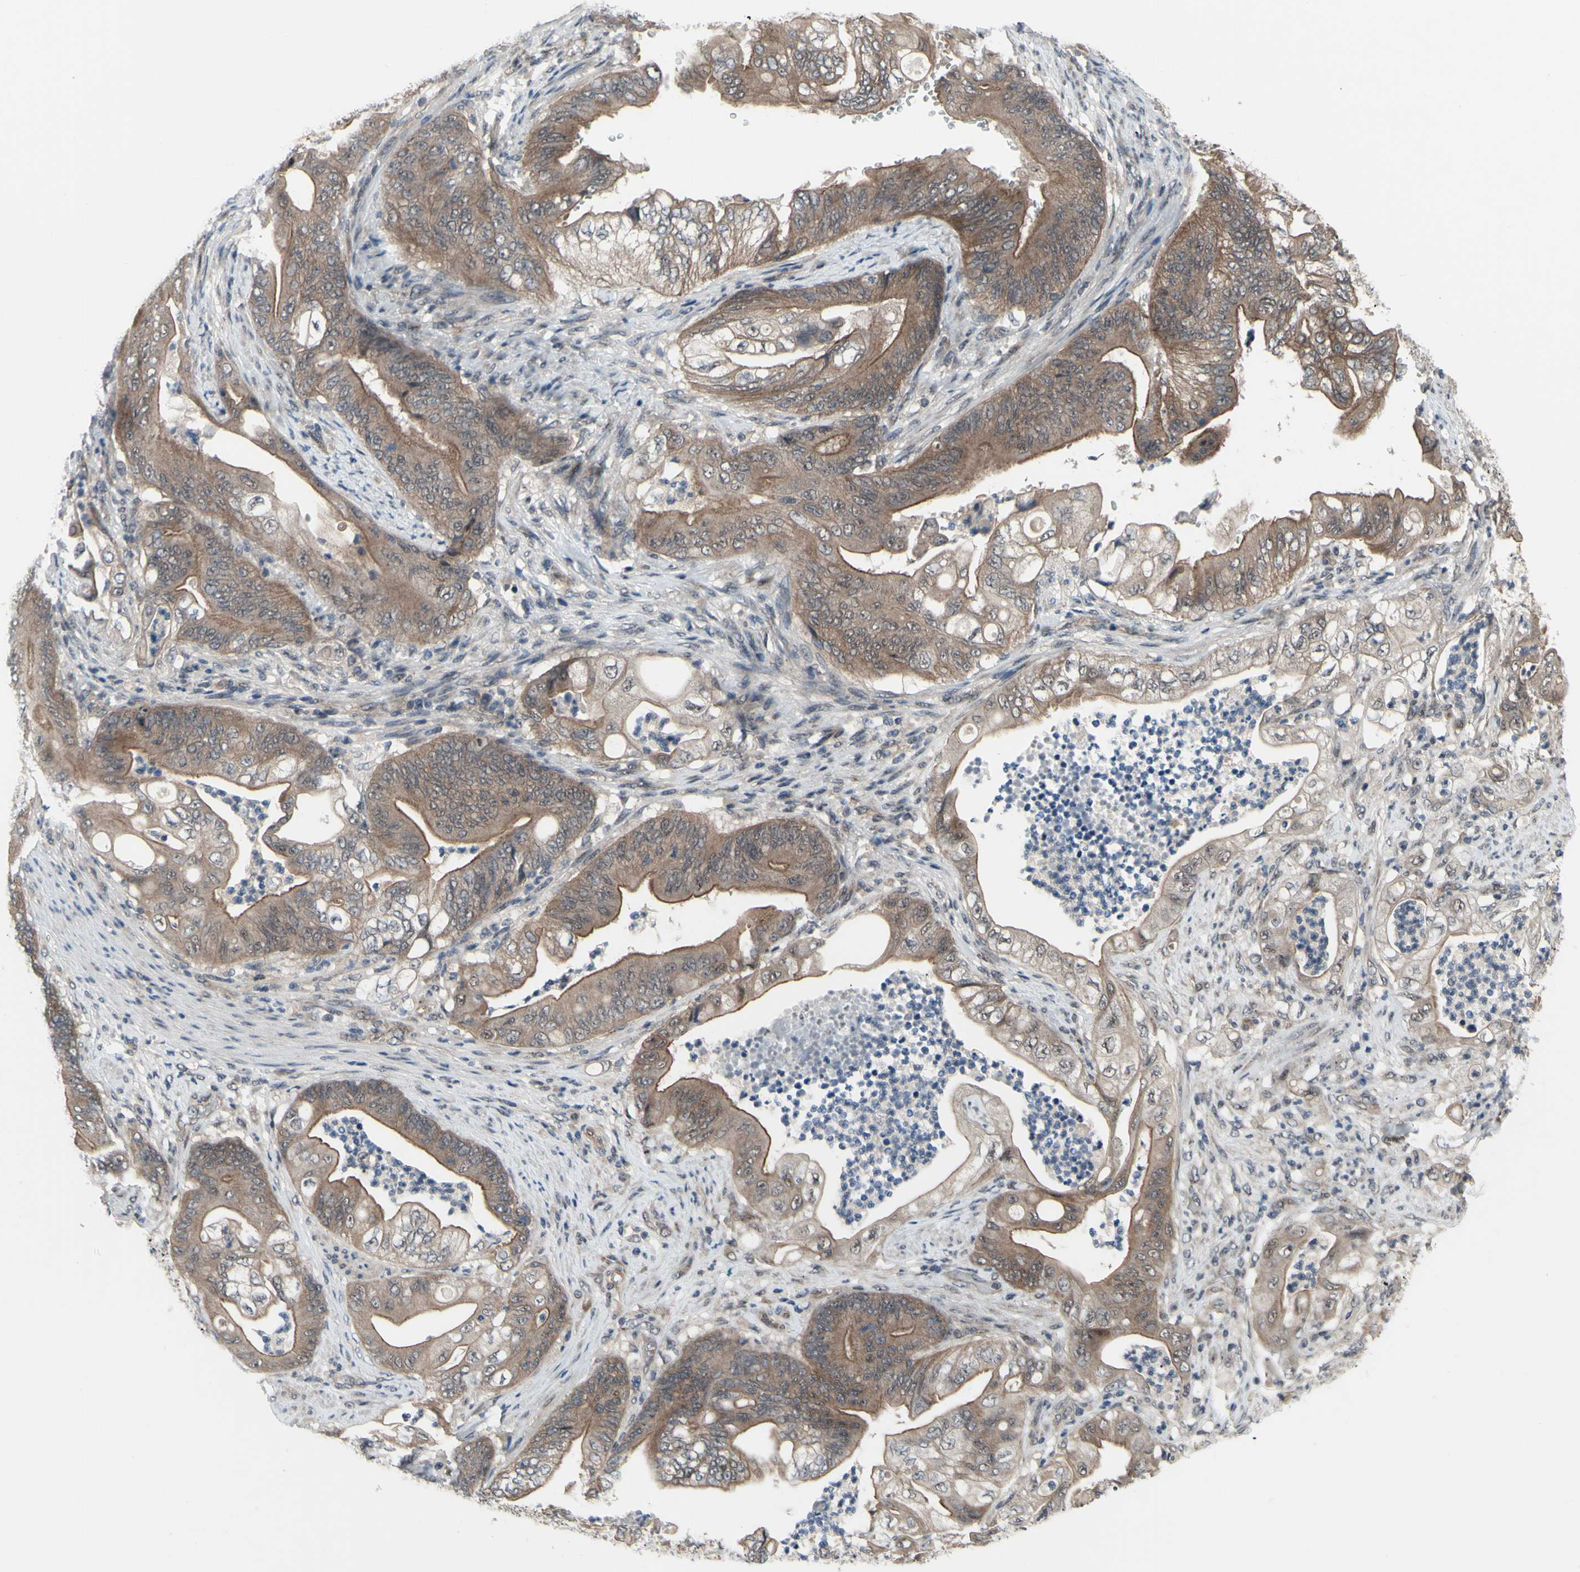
{"staining": {"intensity": "moderate", "quantity": "25%-75%", "location": "cytoplasmic/membranous"}, "tissue": "stomach cancer", "cell_type": "Tumor cells", "image_type": "cancer", "snomed": [{"axis": "morphology", "description": "Adenocarcinoma, NOS"}, {"axis": "topography", "description": "Stomach"}], "caption": "Moderate cytoplasmic/membranous expression for a protein is identified in approximately 25%-75% of tumor cells of stomach cancer using immunohistochemistry.", "gene": "TRDMT1", "patient": {"sex": "female", "age": 73}}